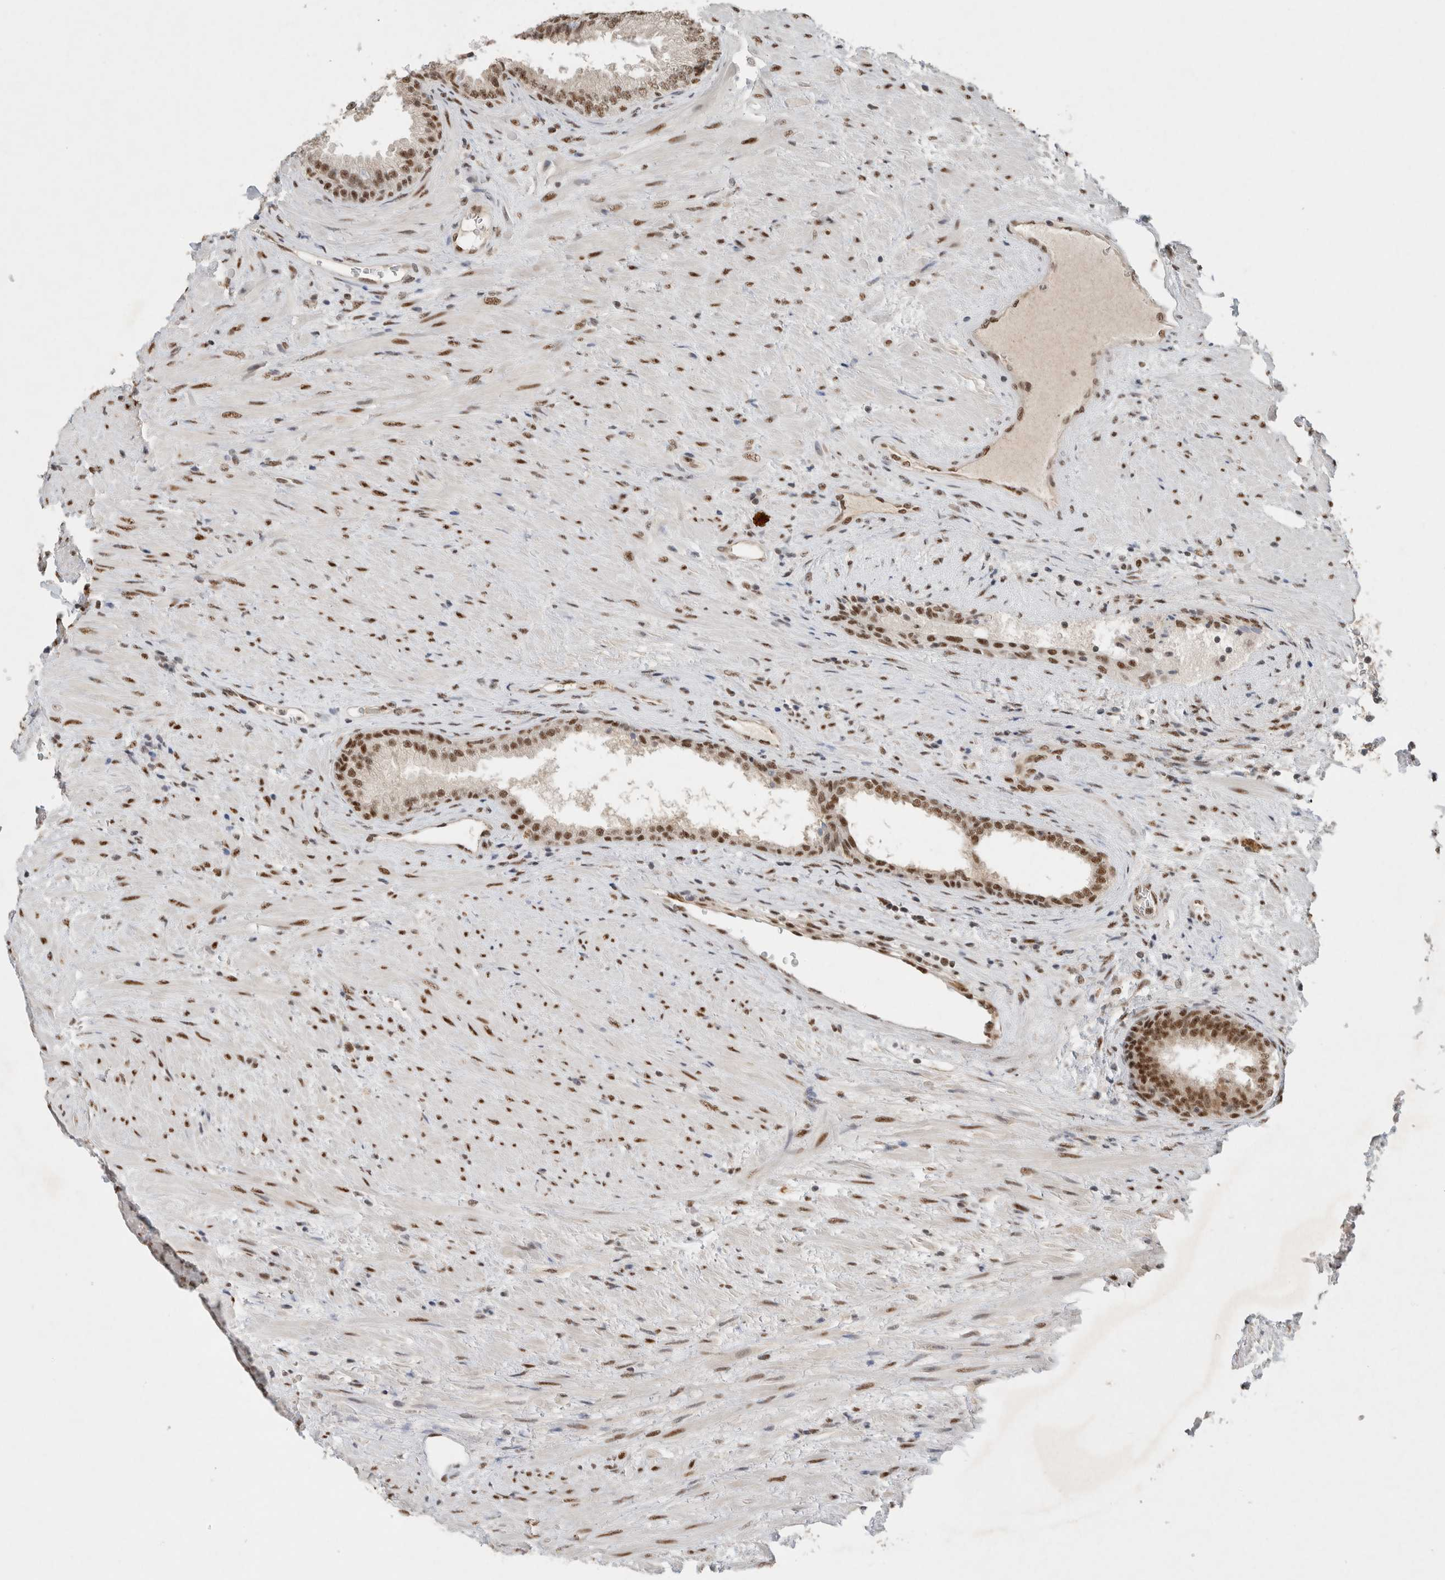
{"staining": {"intensity": "strong", "quantity": ">75%", "location": "nuclear"}, "tissue": "prostate", "cell_type": "Glandular cells", "image_type": "normal", "snomed": [{"axis": "morphology", "description": "Normal tissue, NOS"}, {"axis": "topography", "description": "Prostate"}], "caption": "Glandular cells exhibit high levels of strong nuclear positivity in about >75% of cells in unremarkable prostate.", "gene": "DDX42", "patient": {"sex": "male", "age": 76}}